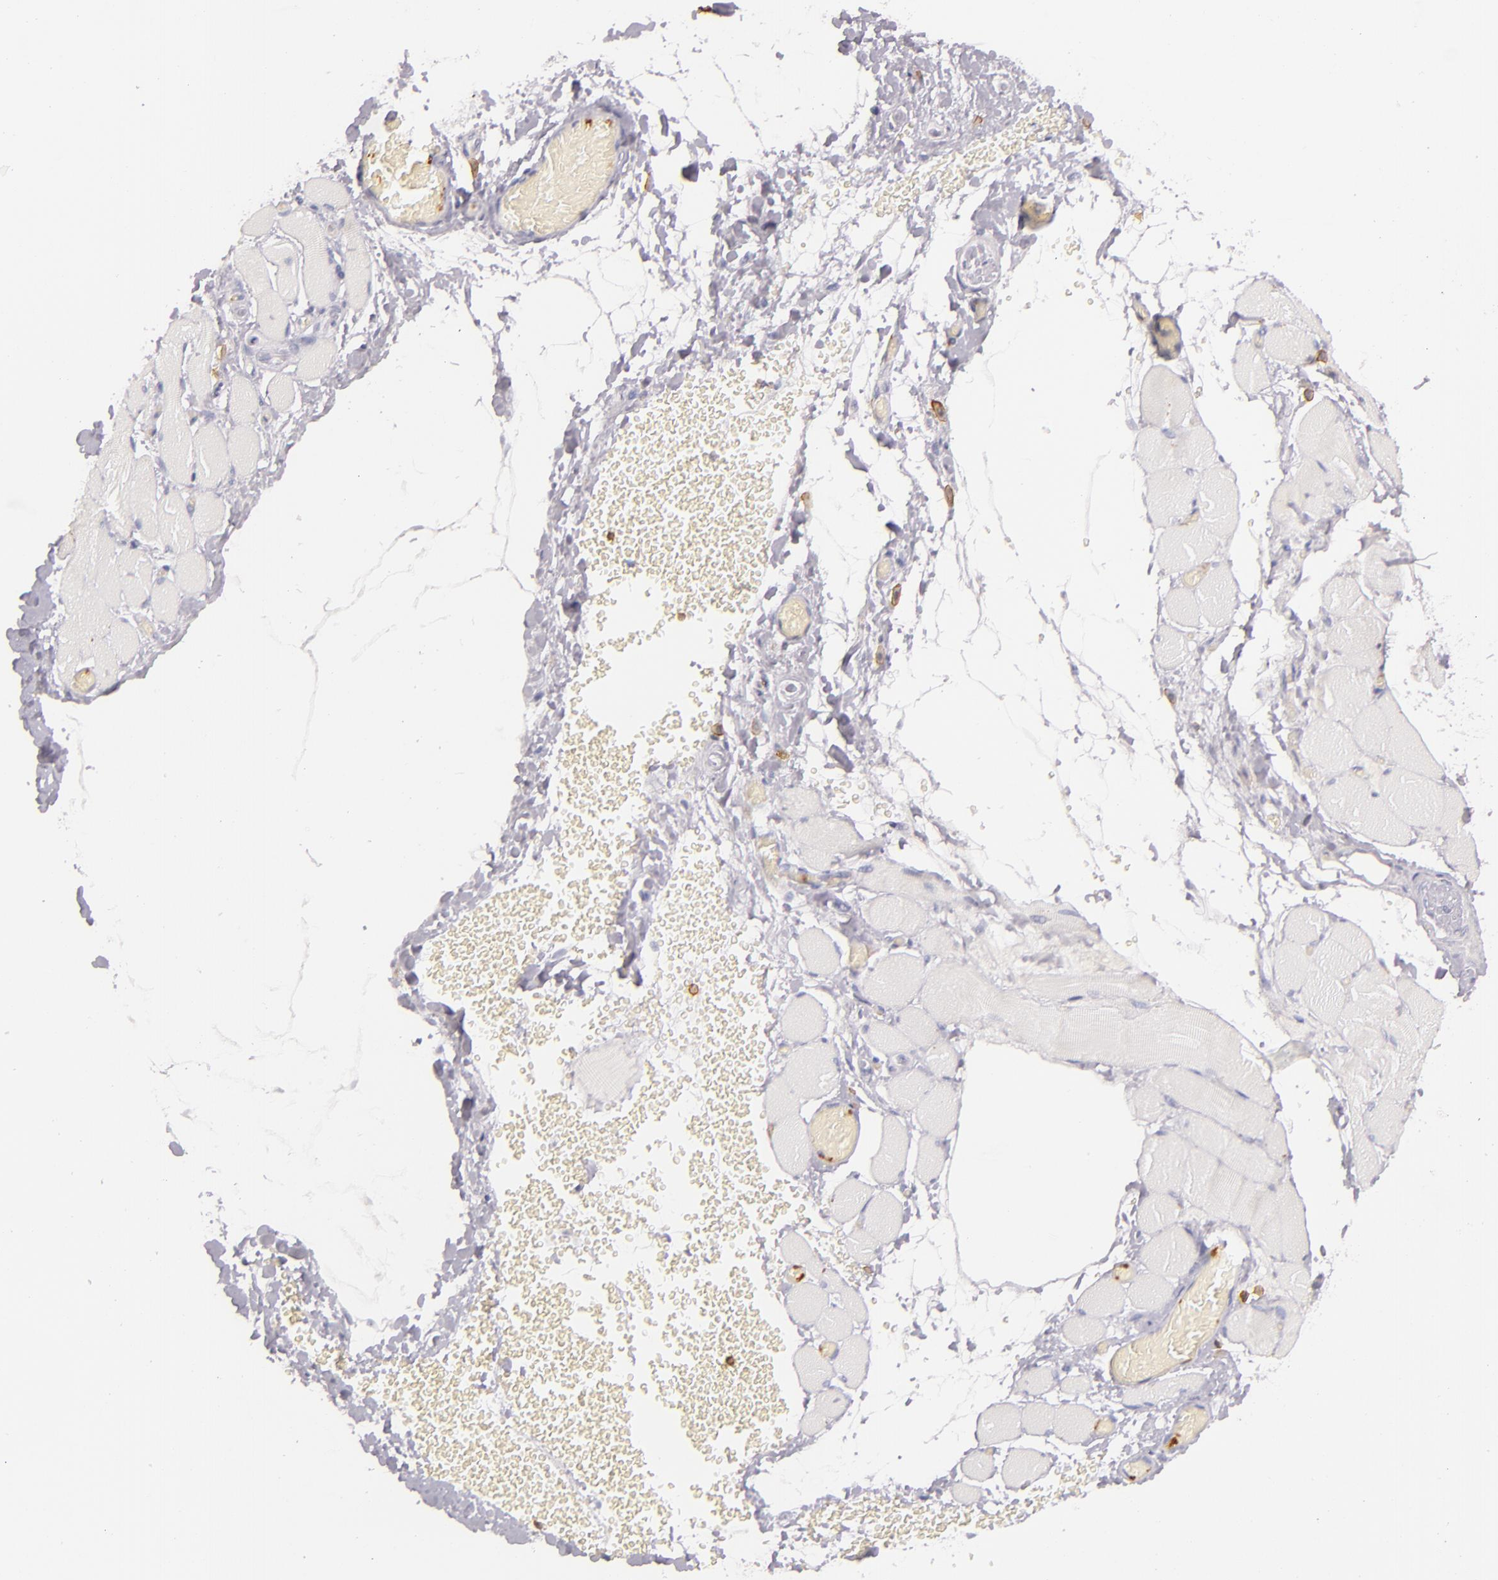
{"staining": {"intensity": "negative", "quantity": "none", "location": "none"}, "tissue": "skeletal muscle", "cell_type": "Myocytes", "image_type": "normal", "snomed": [{"axis": "morphology", "description": "Normal tissue, NOS"}, {"axis": "topography", "description": "Skeletal muscle"}, {"axis": "topography", "description": "Soft tissue"}], "caption": "IHC micrograph of unremarkable skeletal muscle stained for a protein (brown), which reveals no positivity in myocytes.", "gene": "LAT", "patient": {"sex": "female", "age": 58}}